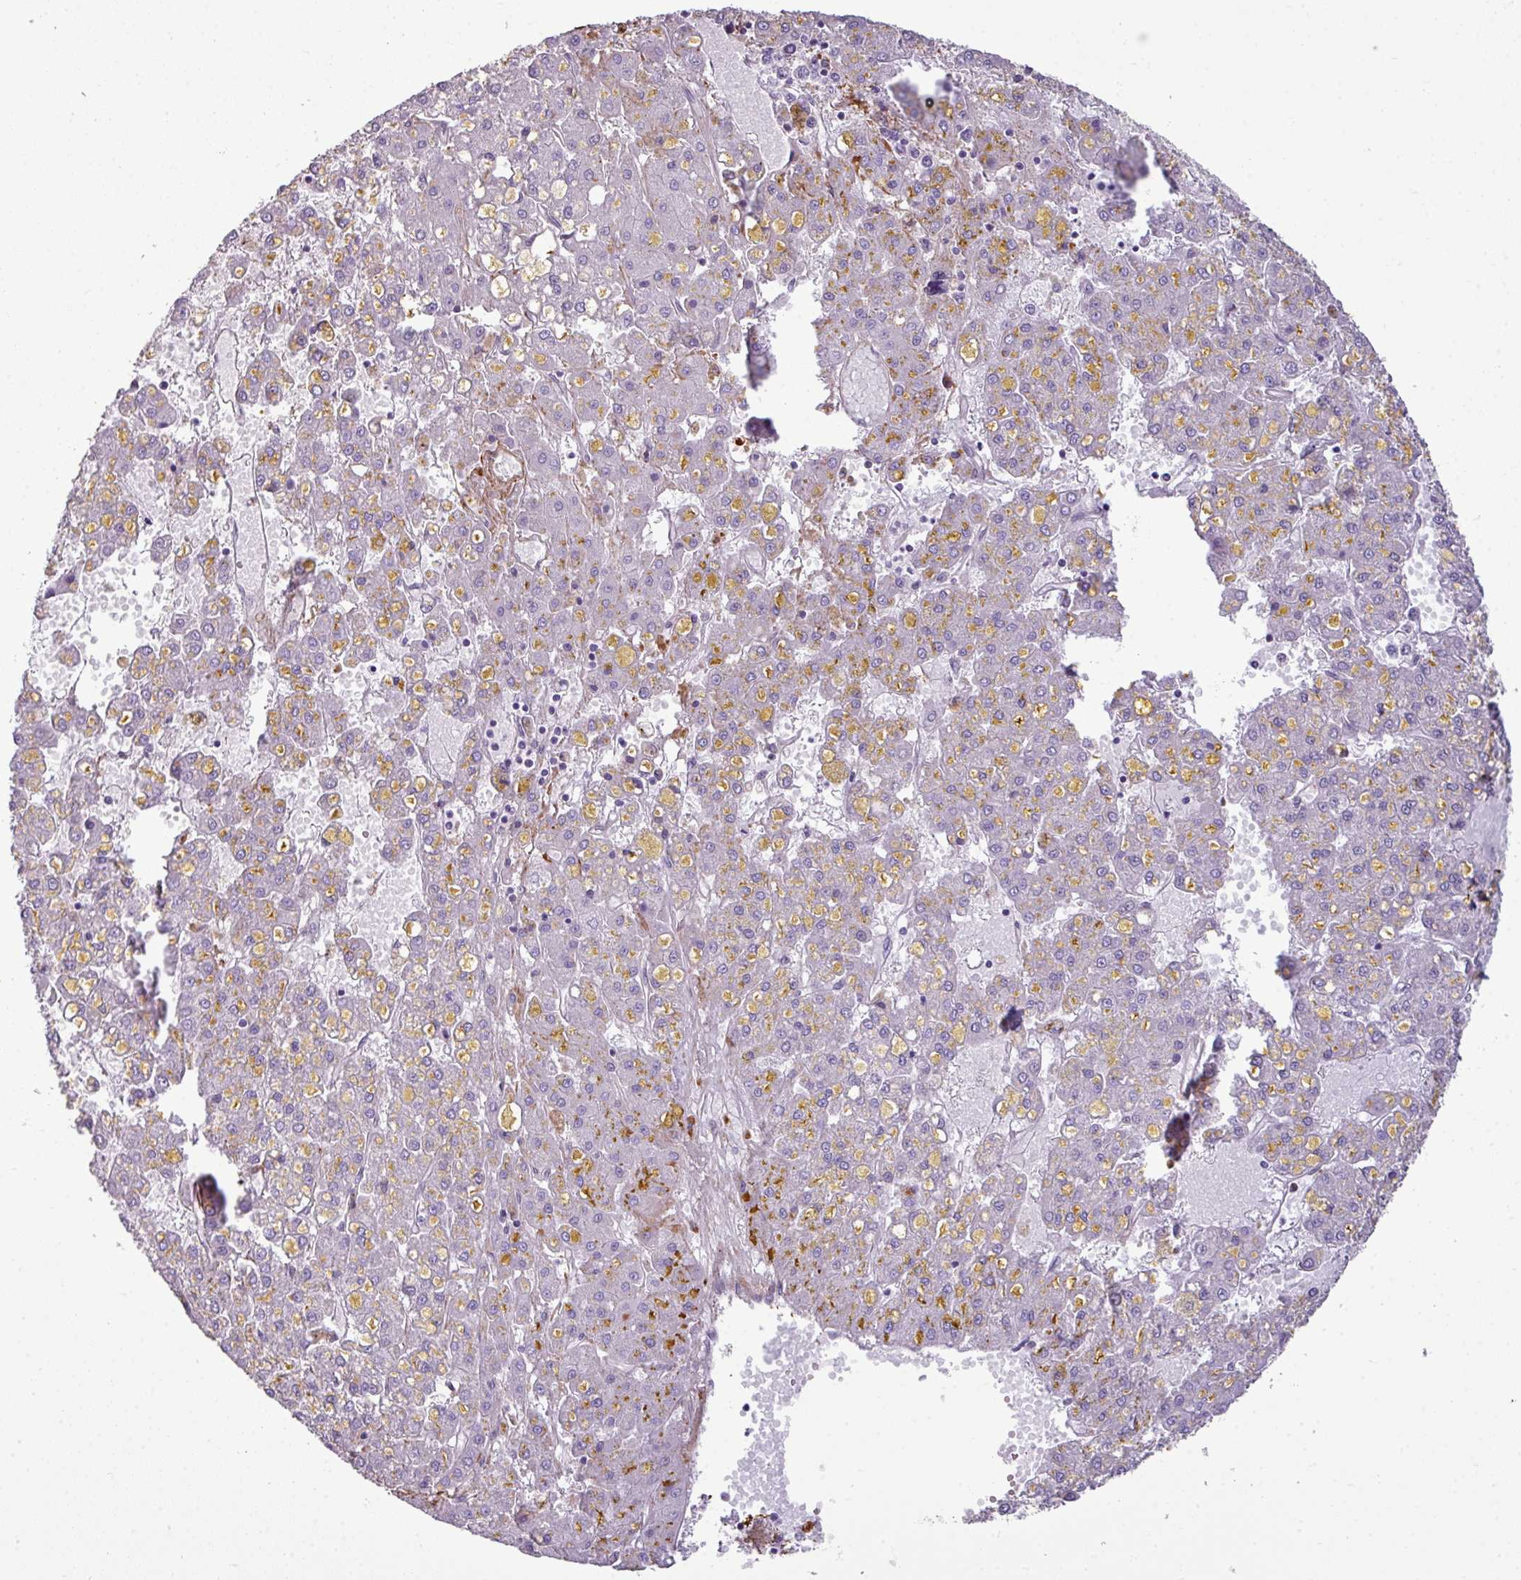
{"staining": {"intensity": "negative", "quantity": "none", "location": "none"}, "tissue": "liver cancer", "cell_type": "Tumor cells", "image_type": "cancer", "snomed": [{"axis": "morphology", "description": "Carcinoma, Hepatocellular, NOS"}, {"axis": "topography", "description": "Liver"}], "caption": "Liver cancer stained for a protein using immunohistochemistry (IHC) displays no staining tumor cells.", "gene": "COL8A1", "patient": {"sex": "male", "age": 67}}